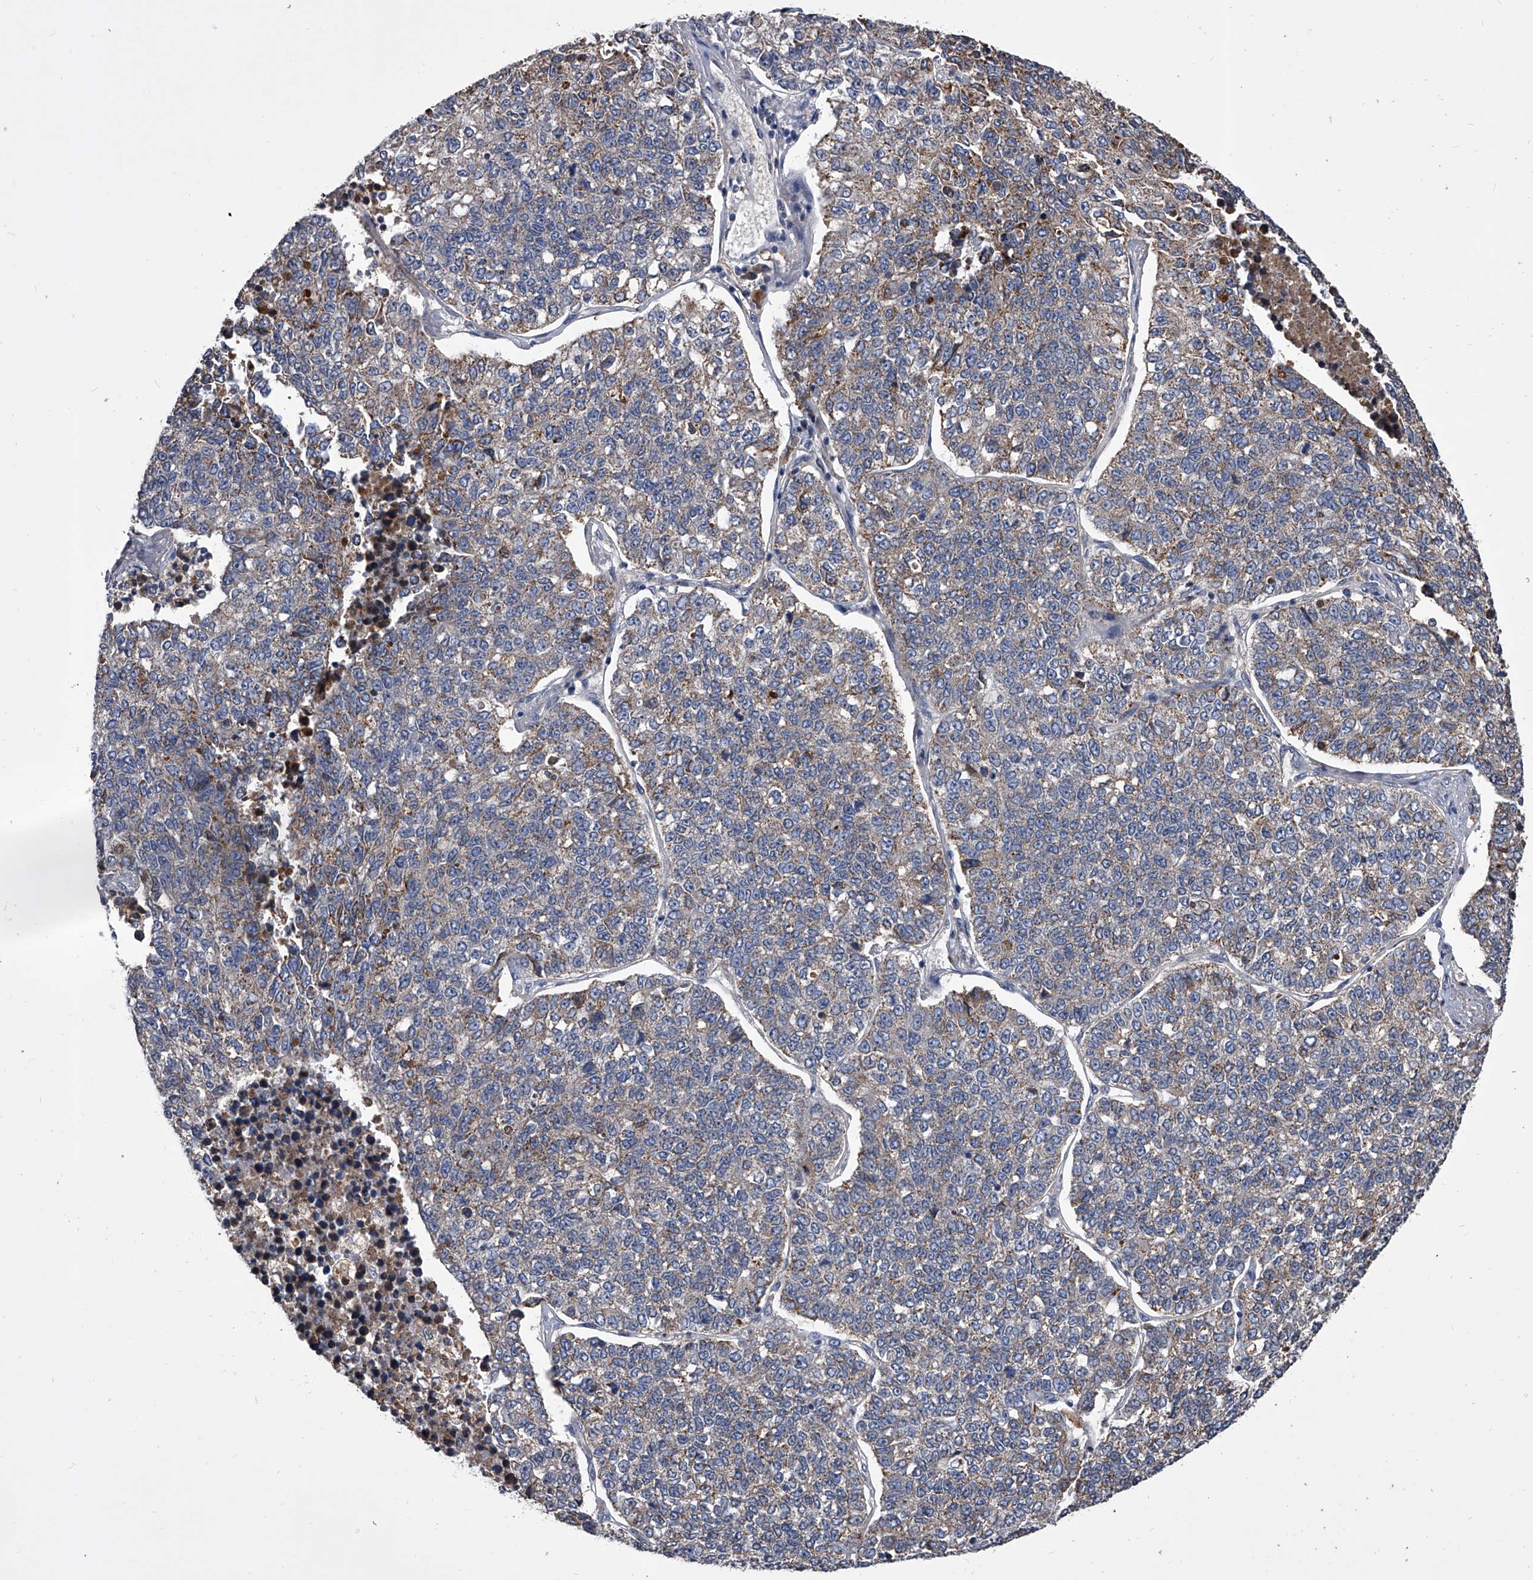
{"staining": {"intensity": "weak", "quantity": "25%-75%", "location": "cytoplasmic/membranous"}, "tissue": "lung cancer", "cell_type": "Tumor cells", "image_type": "cancer", "snomed": [{"axis": "morphology", "description": "Adenocarcinoma, NOS"}, {"axis": "topography", "description": "Lung"}], "caption": "DAB immunohistochemical staining of adenocarcinoma (lung) shows weak cytoplasmic/membranous protein expression in approximately 25%-75% of tumor cells.", "gene": "NRP1", "patient": {"sex": "male", "age": 49}}